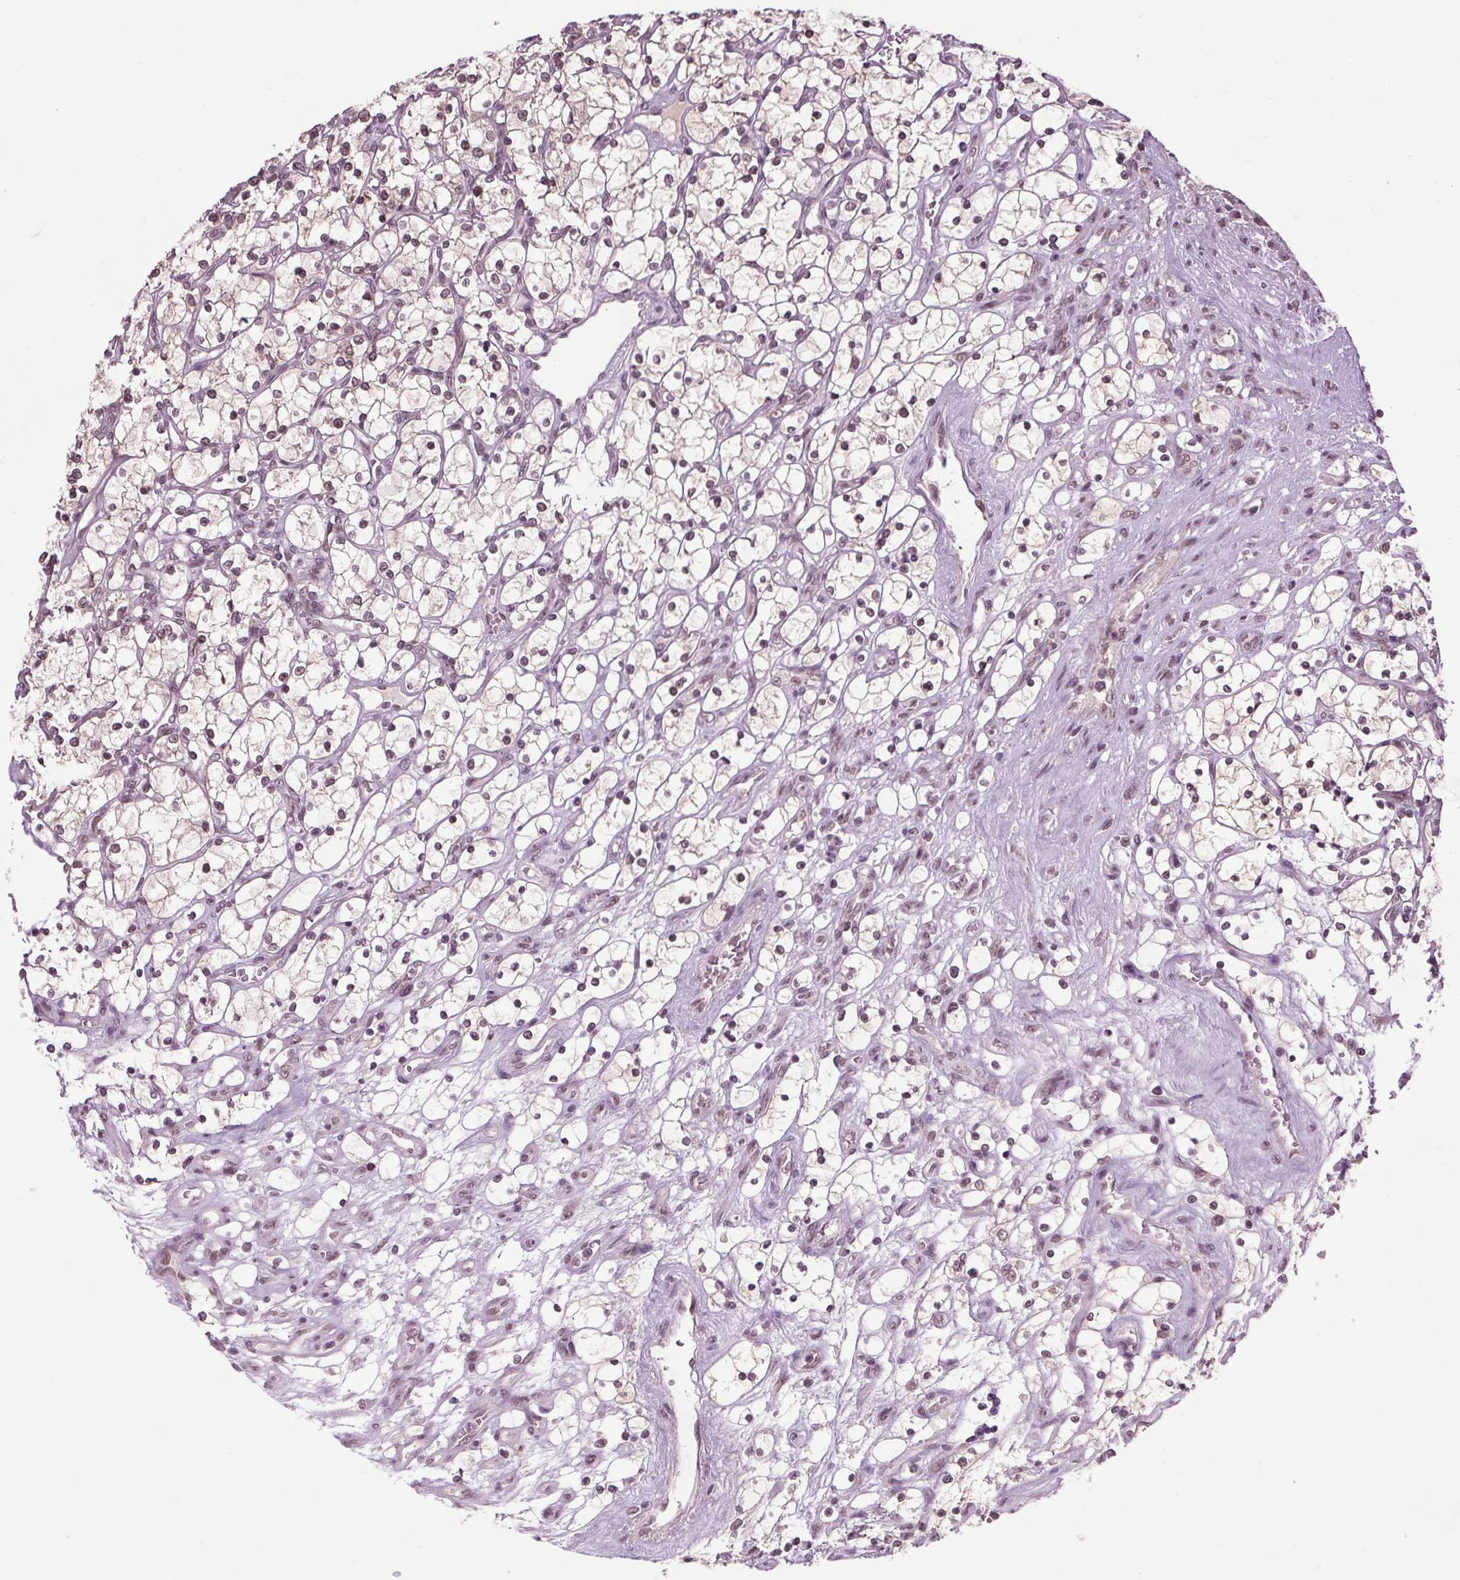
{"staining": {"intensity": "moderate", "quantity": ">75%", "location": "nuclear"}, "tissue": "renal cancer", "cell_type": "Tumor cells", "image_type": "cancer", "snomed": [{"axis": "morphology", "description": "Adenocarcinoma, NOS"}, {"axis": "topography", "description": "Kidney"}], "caption": "The micrograph shows staining of renal adenocarcinoma, revealing moderate nuclear protein staining (brown color) within tumor cells.", "gene": "MED6", "patient": {"sex": "female", "age": 69}}